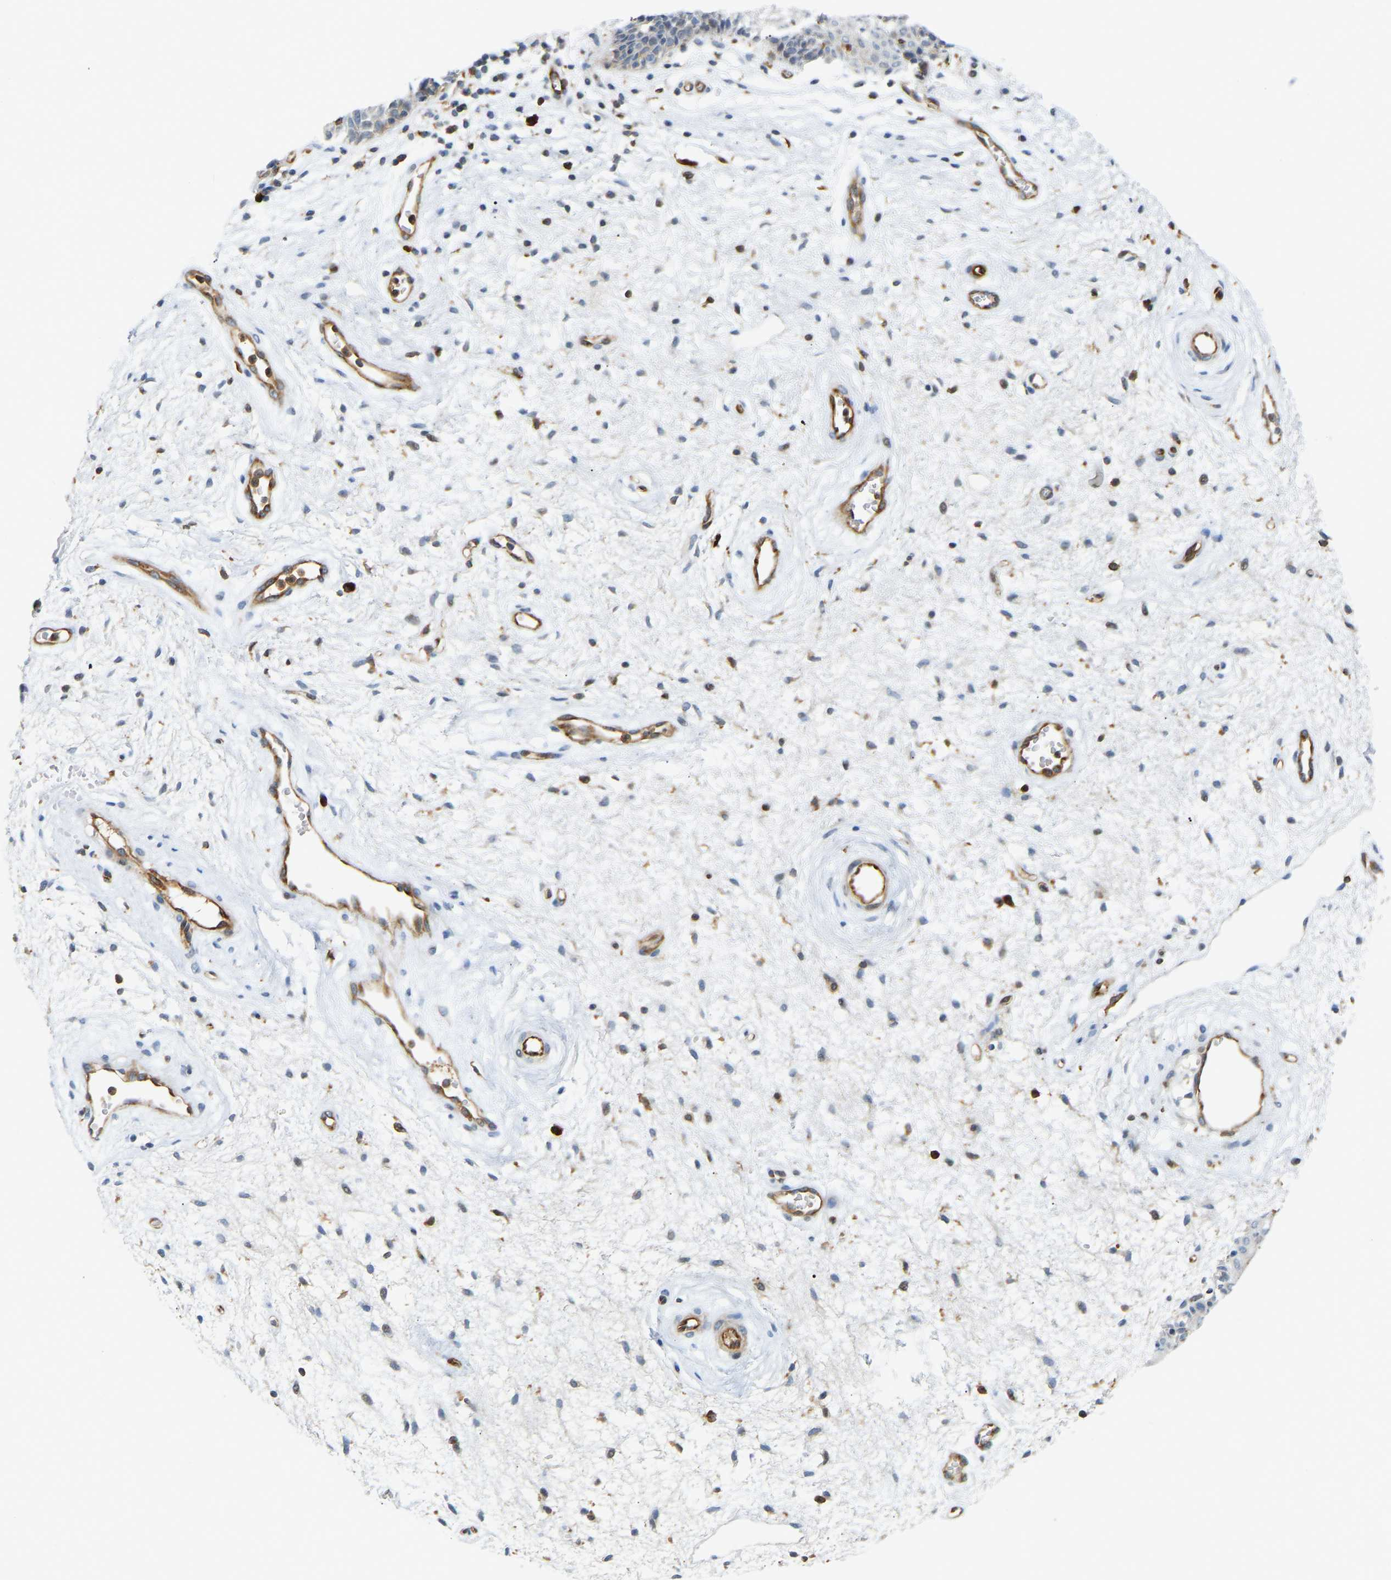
{"staining": {"intensity": "weak", "quantity": "<25%", "location": "cytoplasmic/membranous"}, "tissue": "vagina", "cell_type": "Squamous epithelial cells", "image_type": "normal", "snomed": [{"axis": "morphology", "description": "Normal tissue, NOS"}, {"axis": "topography", "description": "Vagina"}], "caption": "High magnification brightfield microscopy of normal vagina stained with DAB (brown) and counterstained with hematoxylin (blue): squamous epithelial cells show no significant expression. (Brightfield microscopy of DAB (3,3'-diaminobenzidine) immunohistochemistry at high magnification).", "gene": "PLCG2", "patient": {"sex": "female", "age": 34}}